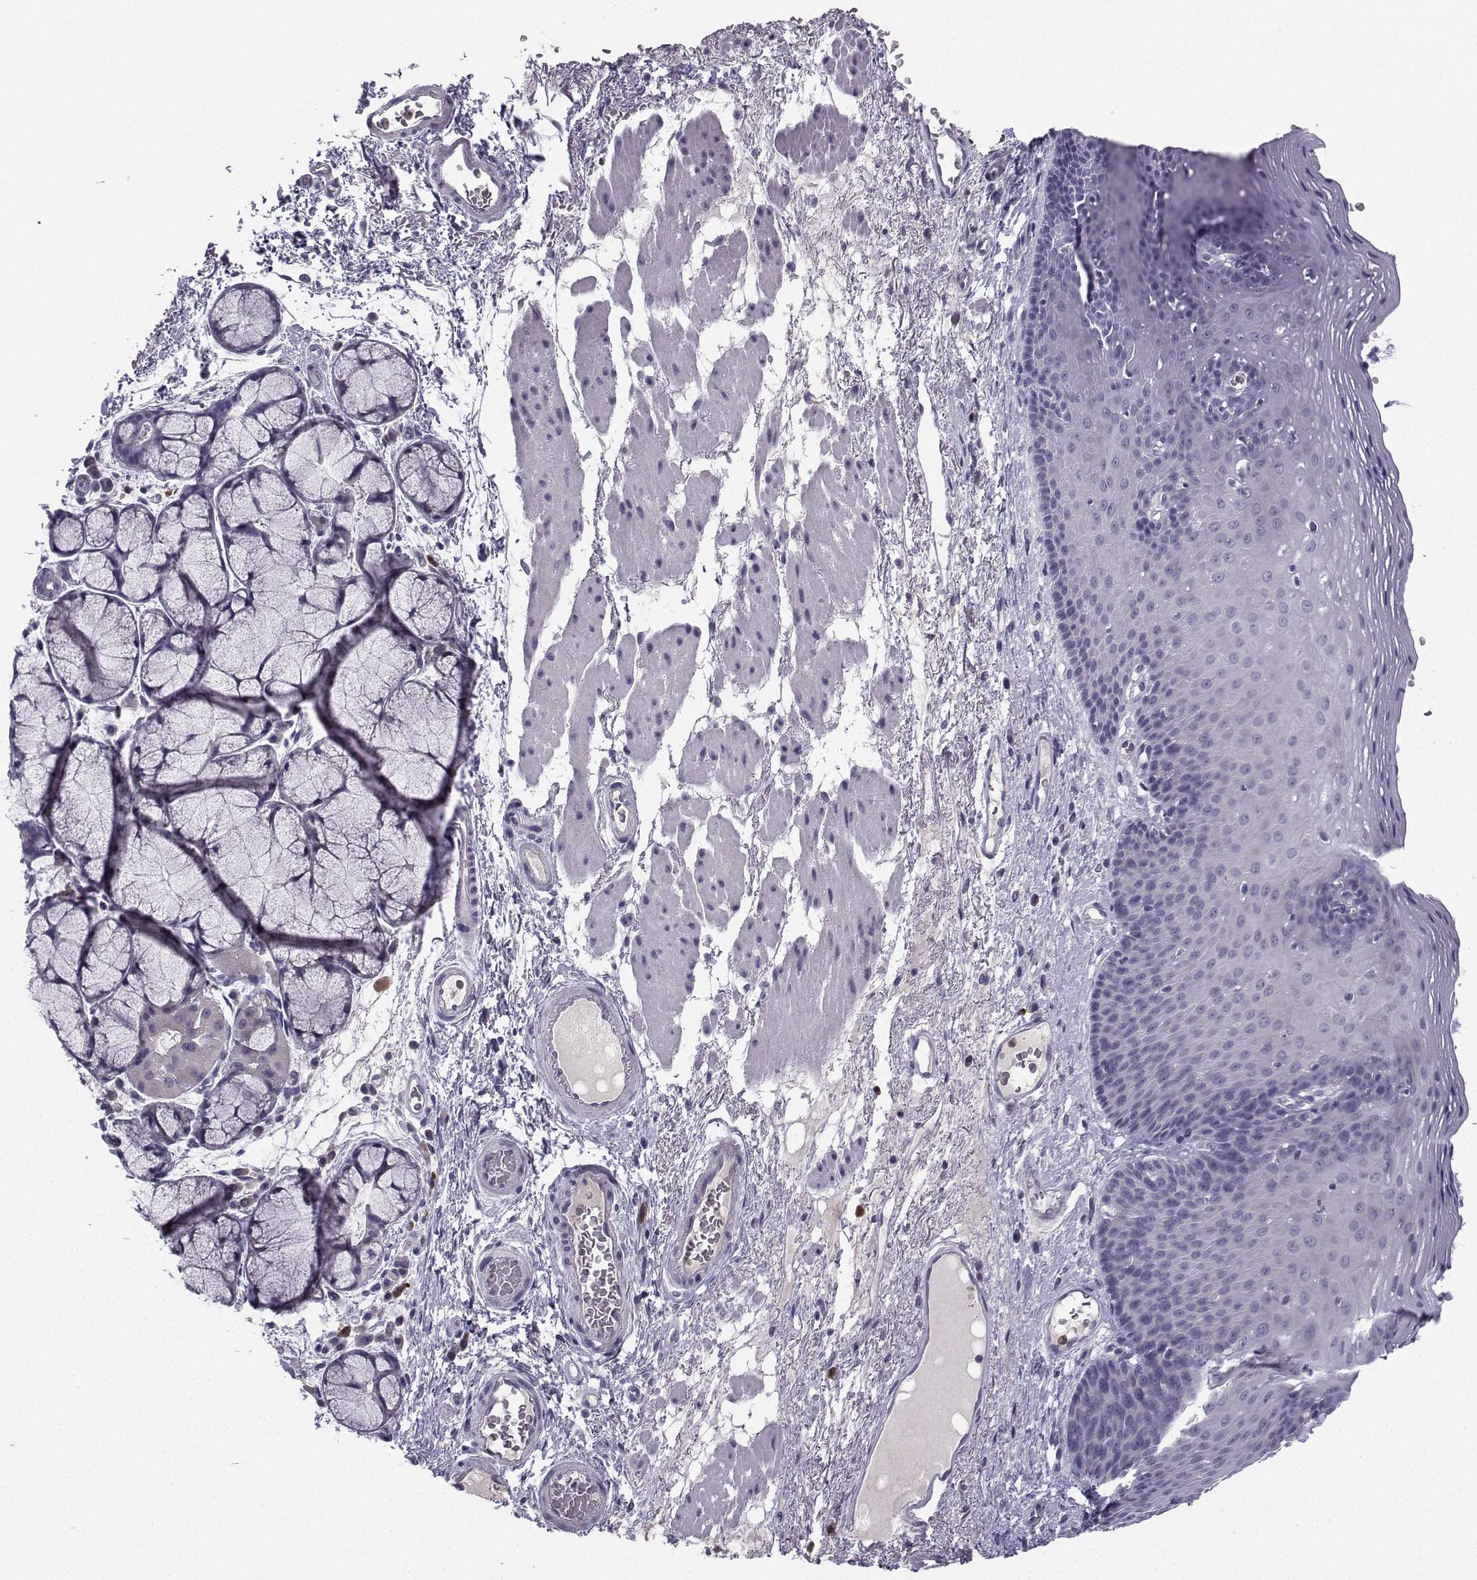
{"staining": {"intensity": "negative", "quantity": "none", "location": "none"}, "tissue": "esophagus", "cell_type": "Squamous epithelial cells", "image_type": "normal", "snomed": [{"axis": "morphology", "description": "Normal tissue, NOS"}, {"axis": "topography", "description": "Esophagus"}], "caption": "This is an immunohistochemistry micrograph of unremarkable esophagus. There is no staining in squamous epithelial cells.", "gene": "CALY", "patient": {"sex": "male", "age": 76}}